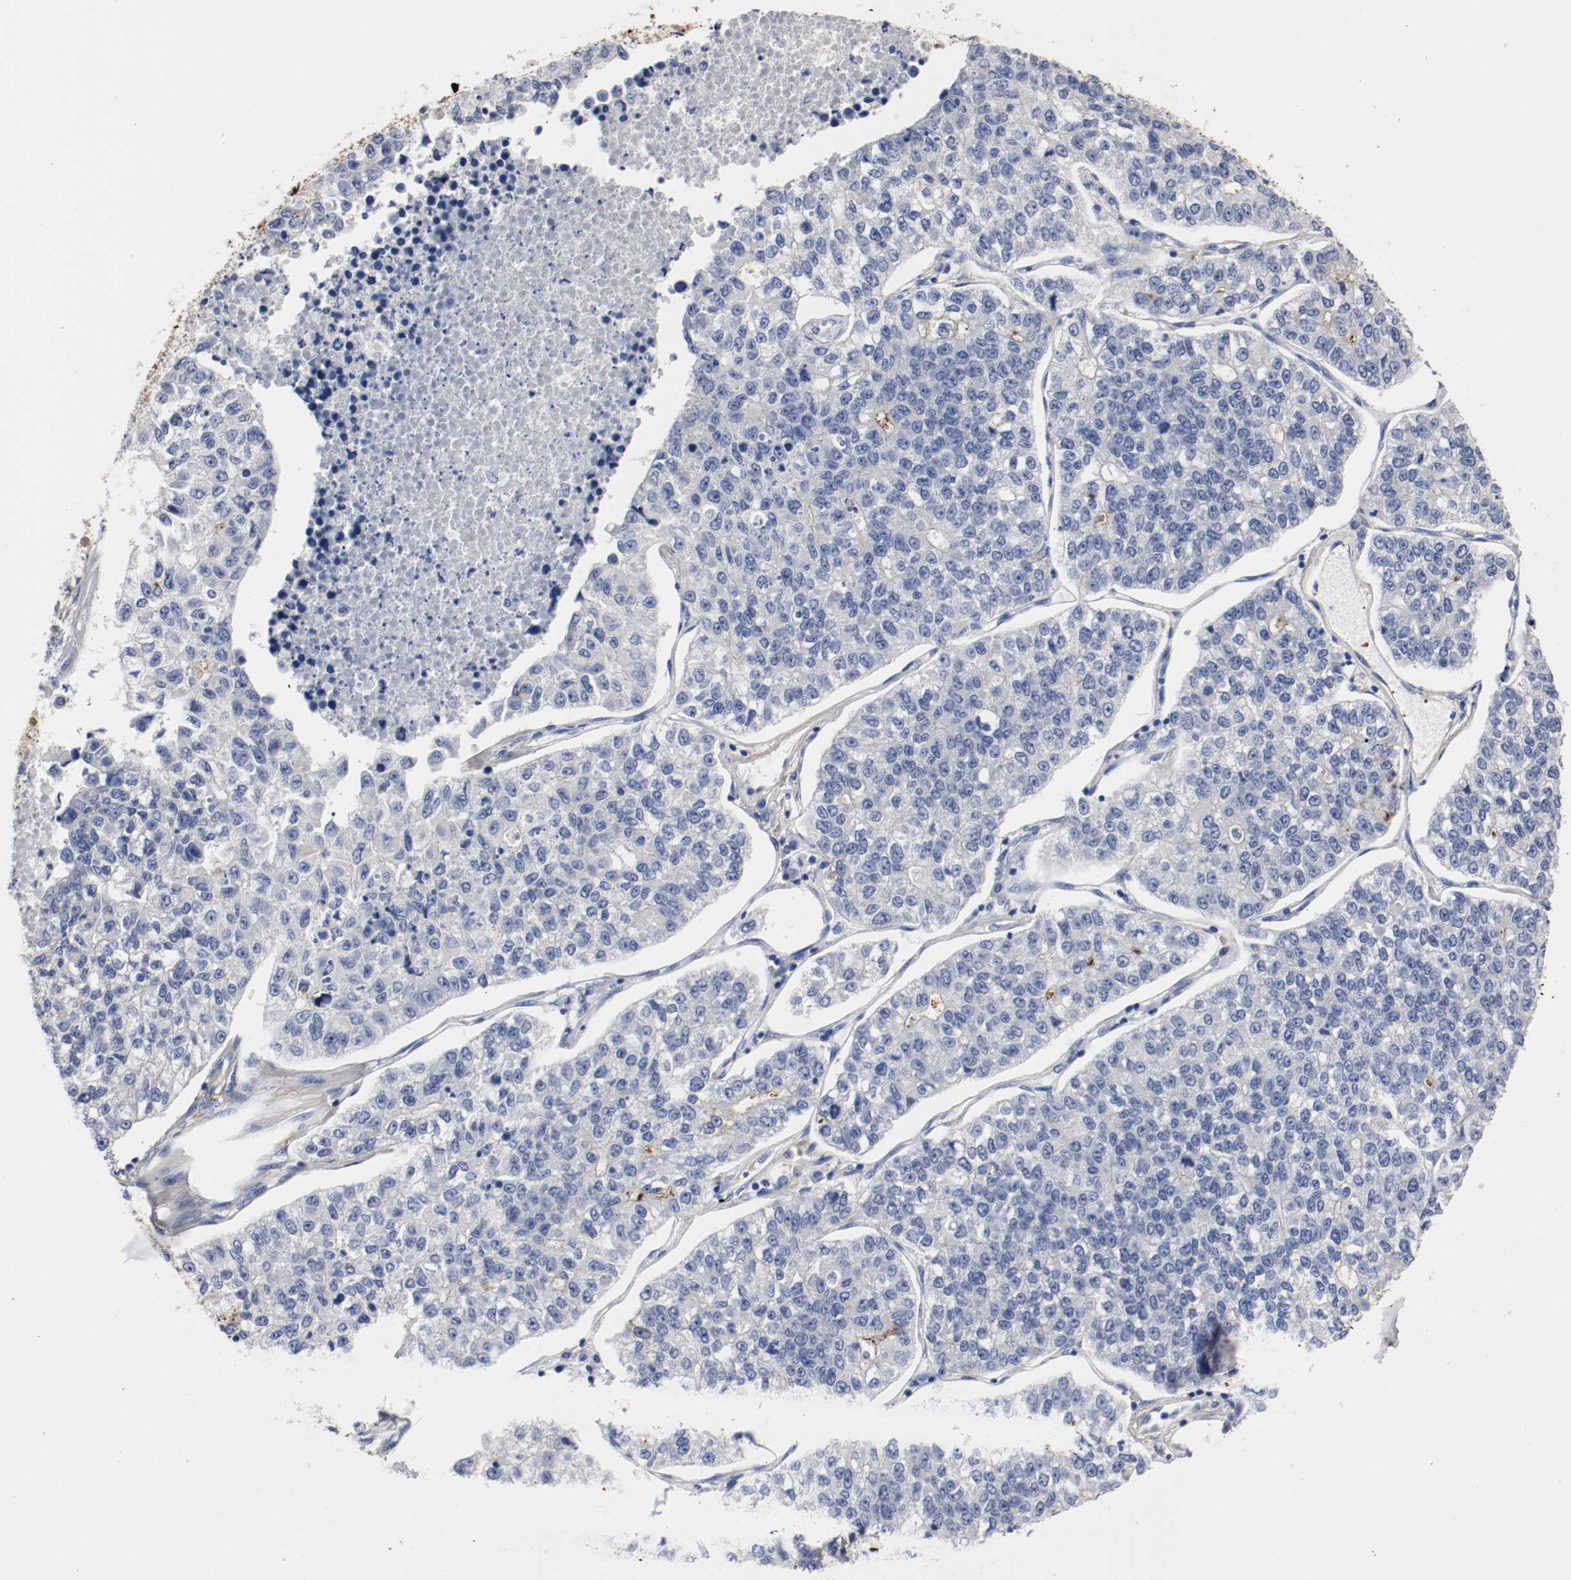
{"staining": {"intensity": "negative", "quantity": "none", "location": "none"}, "tissue": "lung cancer", "cell_type": "Tumor cells", "image_type": "cancer", "snomed": [{"axis": "morphology", "description": "Adenocarcinoma, NOS"}, {"axis": "topography", "description": "Lung"}], "caption": "IHC image of lung cancer (adenocarcinoma) stained for a protein (brown), which demonstrates no positivity in tumor cells.", "gene": "TNC", "patient": {"sex": "male", "age": 49}}